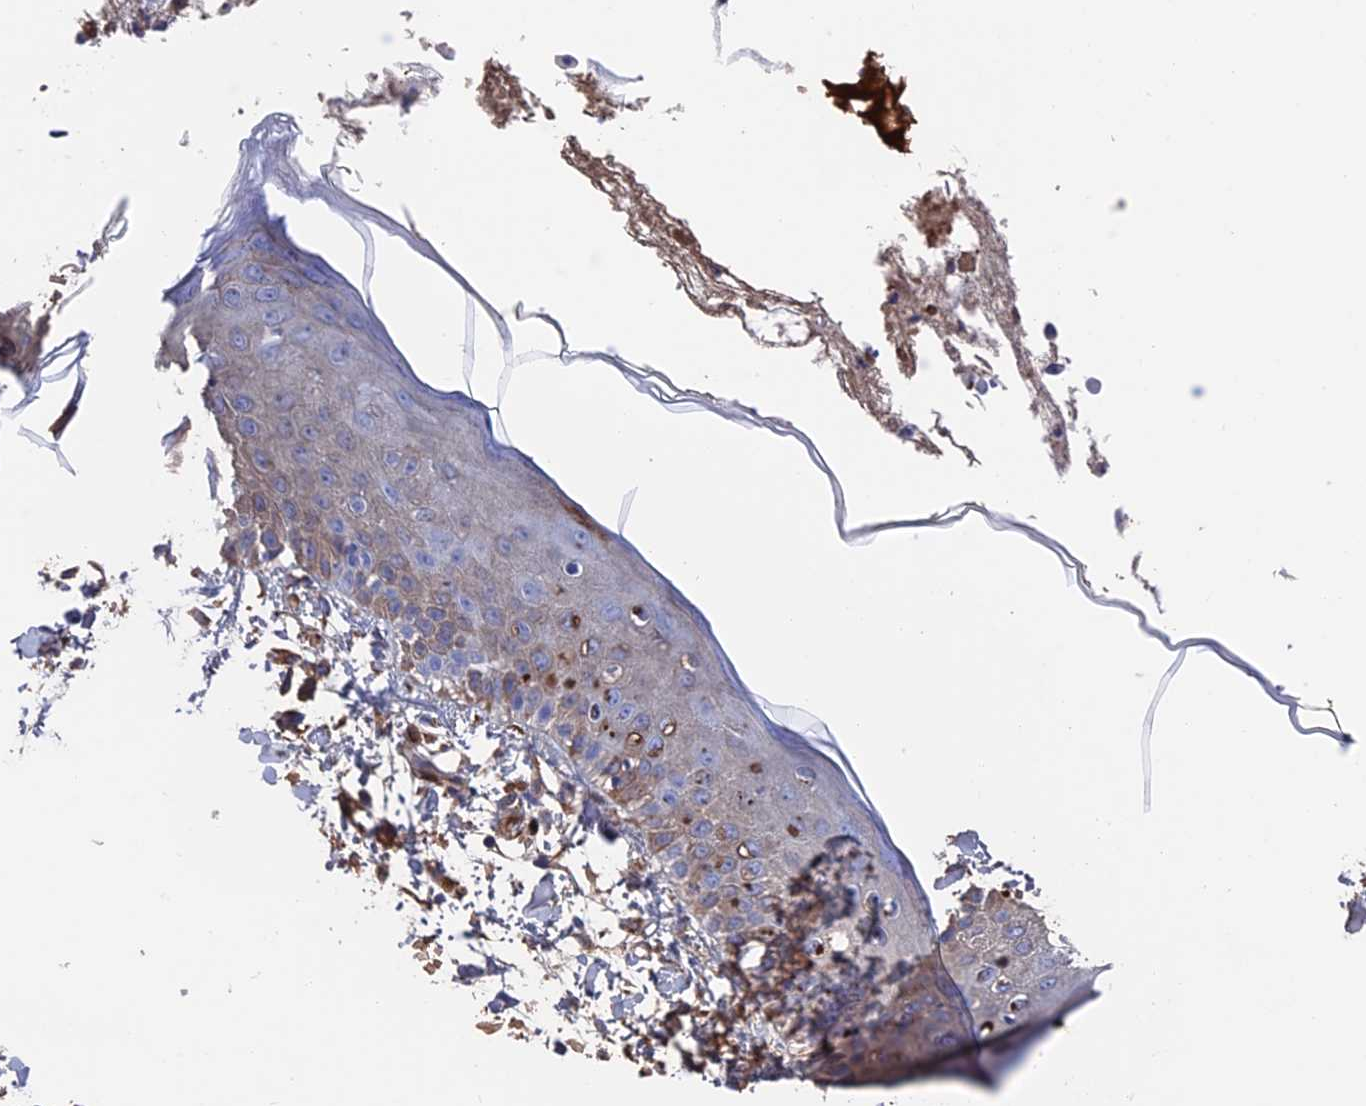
{"staining": {"intensity": "moderate", "quantity": "<25%", "location": "cytoplasmic/membranous"}, "tissue": "skin", "cell_type": "Fibroblasts", "image_type": "normal", "snomed": [{"axis": "morphology", "description": "Normal tissue, NOS"}, {"axis": "morphology", "description": "Squamous cell carcinoma, NOS"}, {"axis": "topography", "description": "Skin"}, {"axis": "topography", "description": "Peripheral nerve tissue"}], "caption": "Brown immunohistochemical staining in unremarkable skin displays moderate cytoplasmic/membranous expression in approximately <25% of fibroblasts. Nuclei are stained in blue.", "gene": "HPF1", "patient": {"sex": "male", "age": 83}}